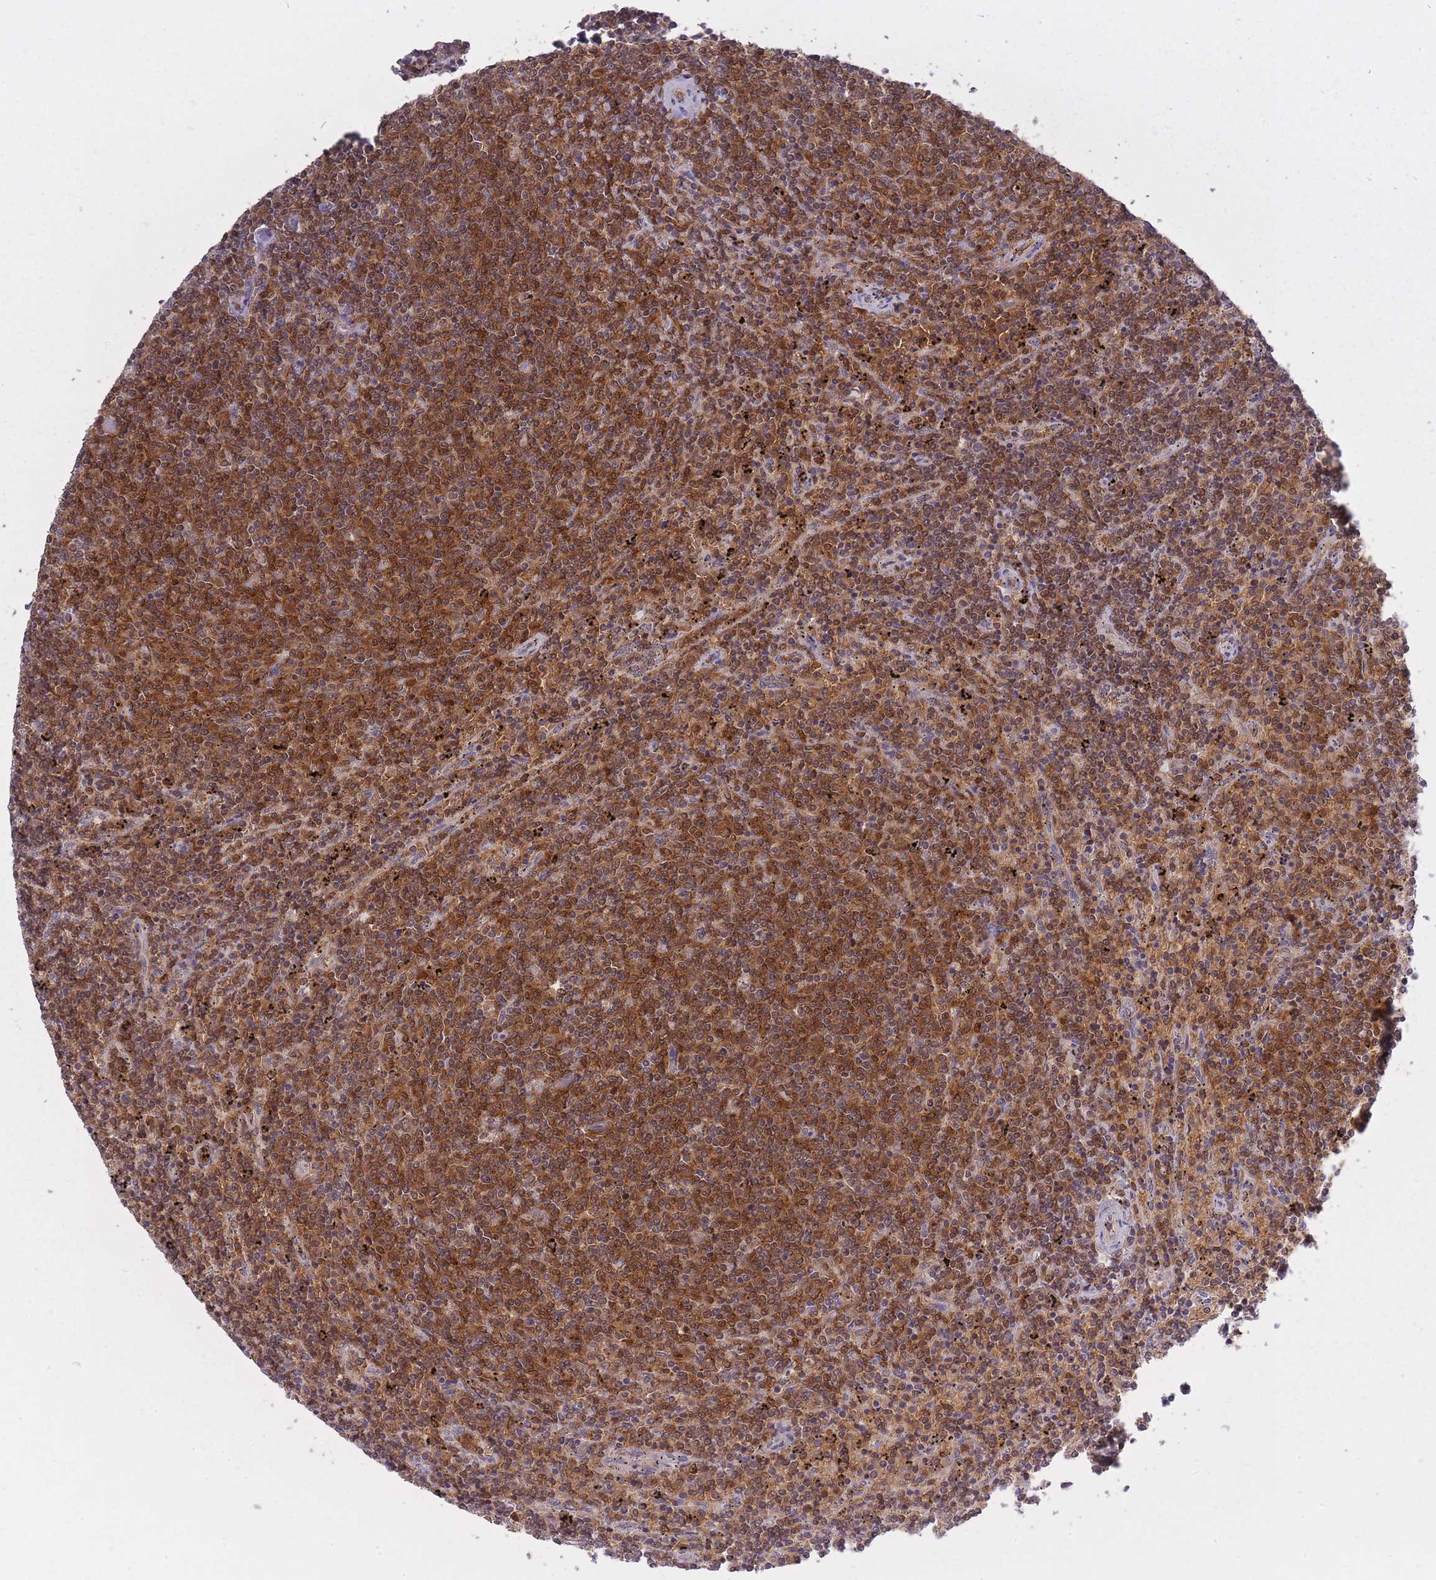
{"staining": {"intensity": "strong", "quantity": ">75%", "location": "cytoplasmic/membranous,nuclear"}, "tissue": "lymphoma", "cell_type": "Tumor cells", "image_type": "cancer", "snomed": [{"axis": "morphology", "description": "Malignant lymphoma, non-Hodgkin's type, Low grade"}, {"axis": "topography", "description": "Spleen"}], "caption": "Malignant lymphoma, non-Hodgkin's type (low-grade) tissue exhibits strong cytoplasmic/membranous and nuclear staining in approximately >75% of tumor cells", "gene": "CXorf38", "patient": {"sex": "female", "age": 50}}